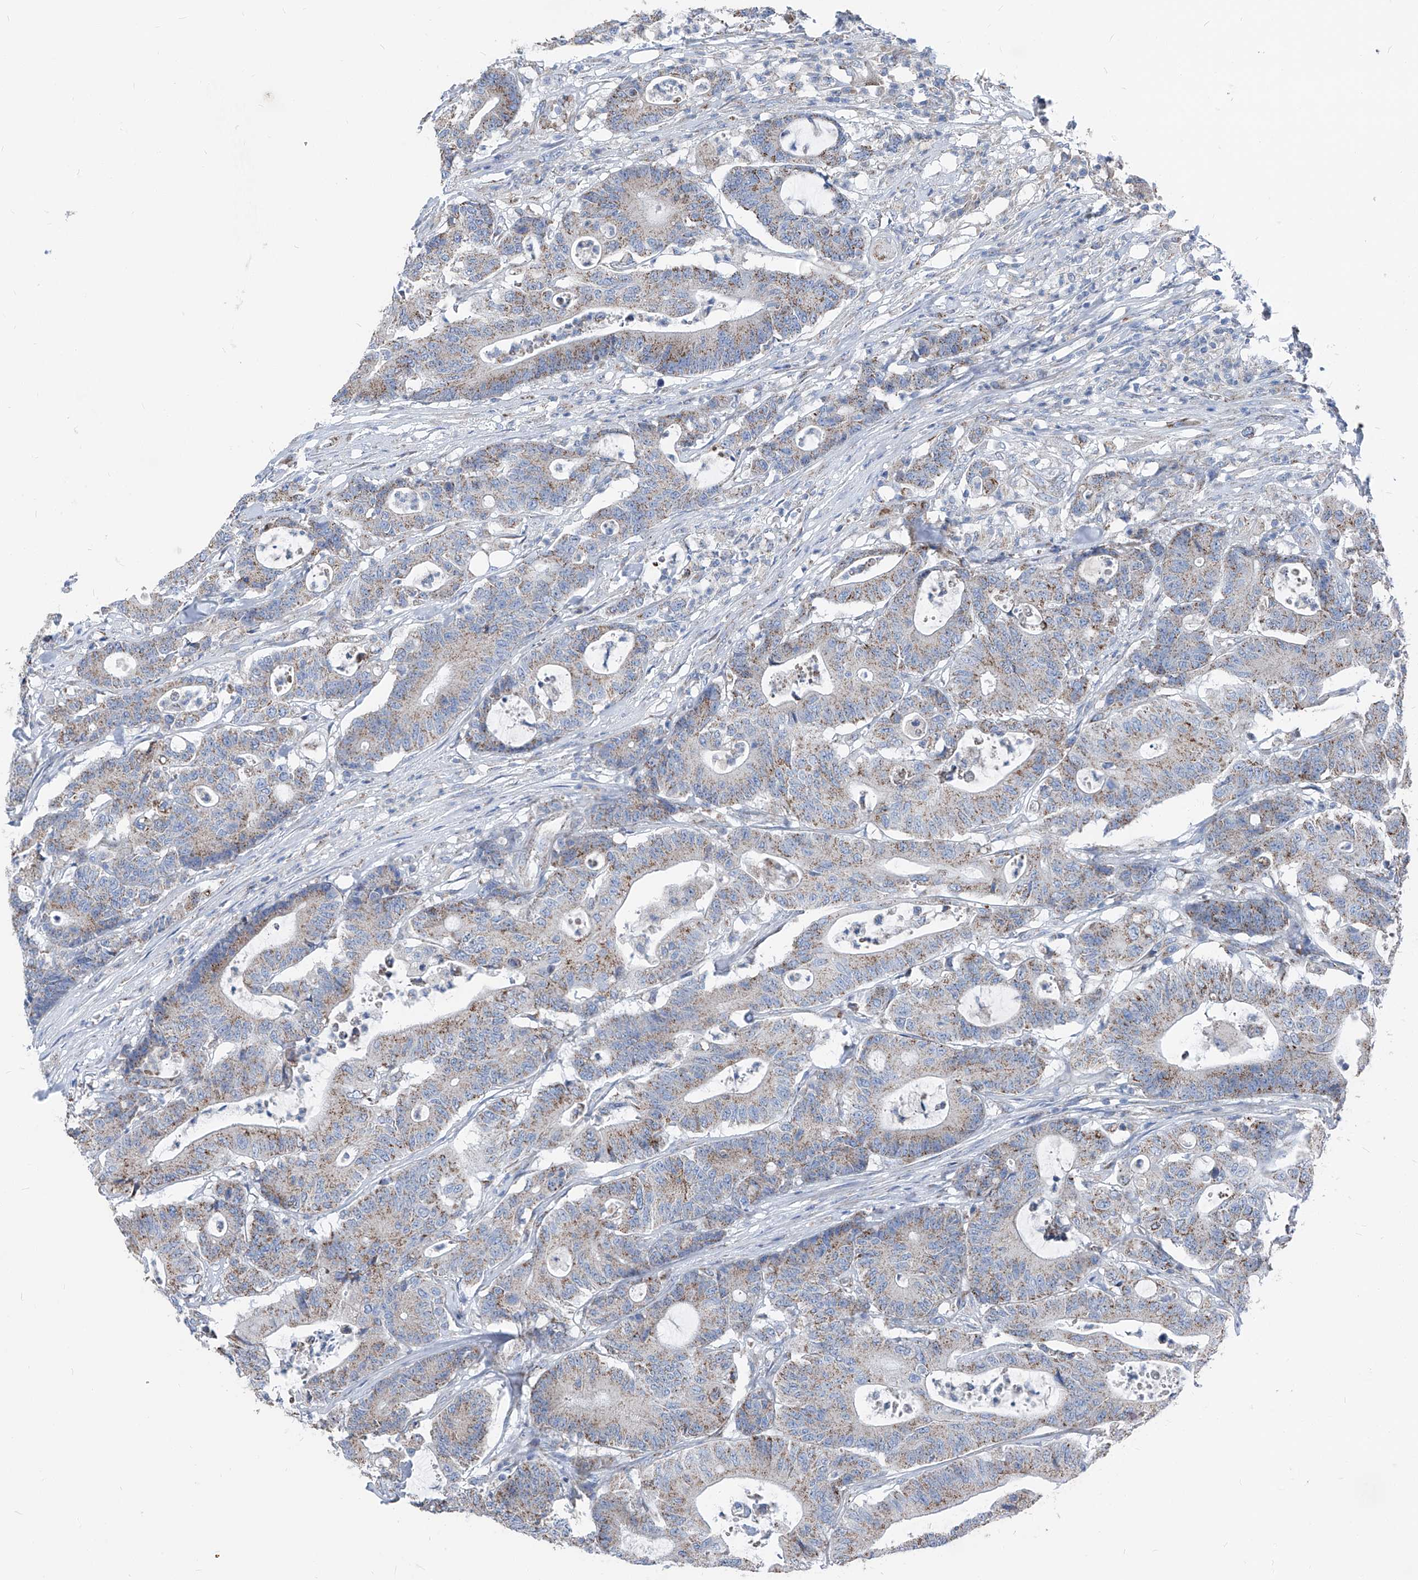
{"staining": {"intensity": "weak", "quantity": "25%-75%", "location": "cytoplasmic/membranous"}, "tissue": "colorectal cancer", "cell_type": "Tumor cells", "image_type": "cancer", "snomed": [{"axis": "morphology", "description": "Adenocarcinoma, NOS"}, {"axis": "topography", "description": "Colon"}], "caption": "Brown immunohistochemical staining in human colorectal cancer displays weak cytoplasmic/membranous expression in about 25%-75% of tumor cells.", "gene": "AGPS", "patient": {"sex": "female", "age": 84}}